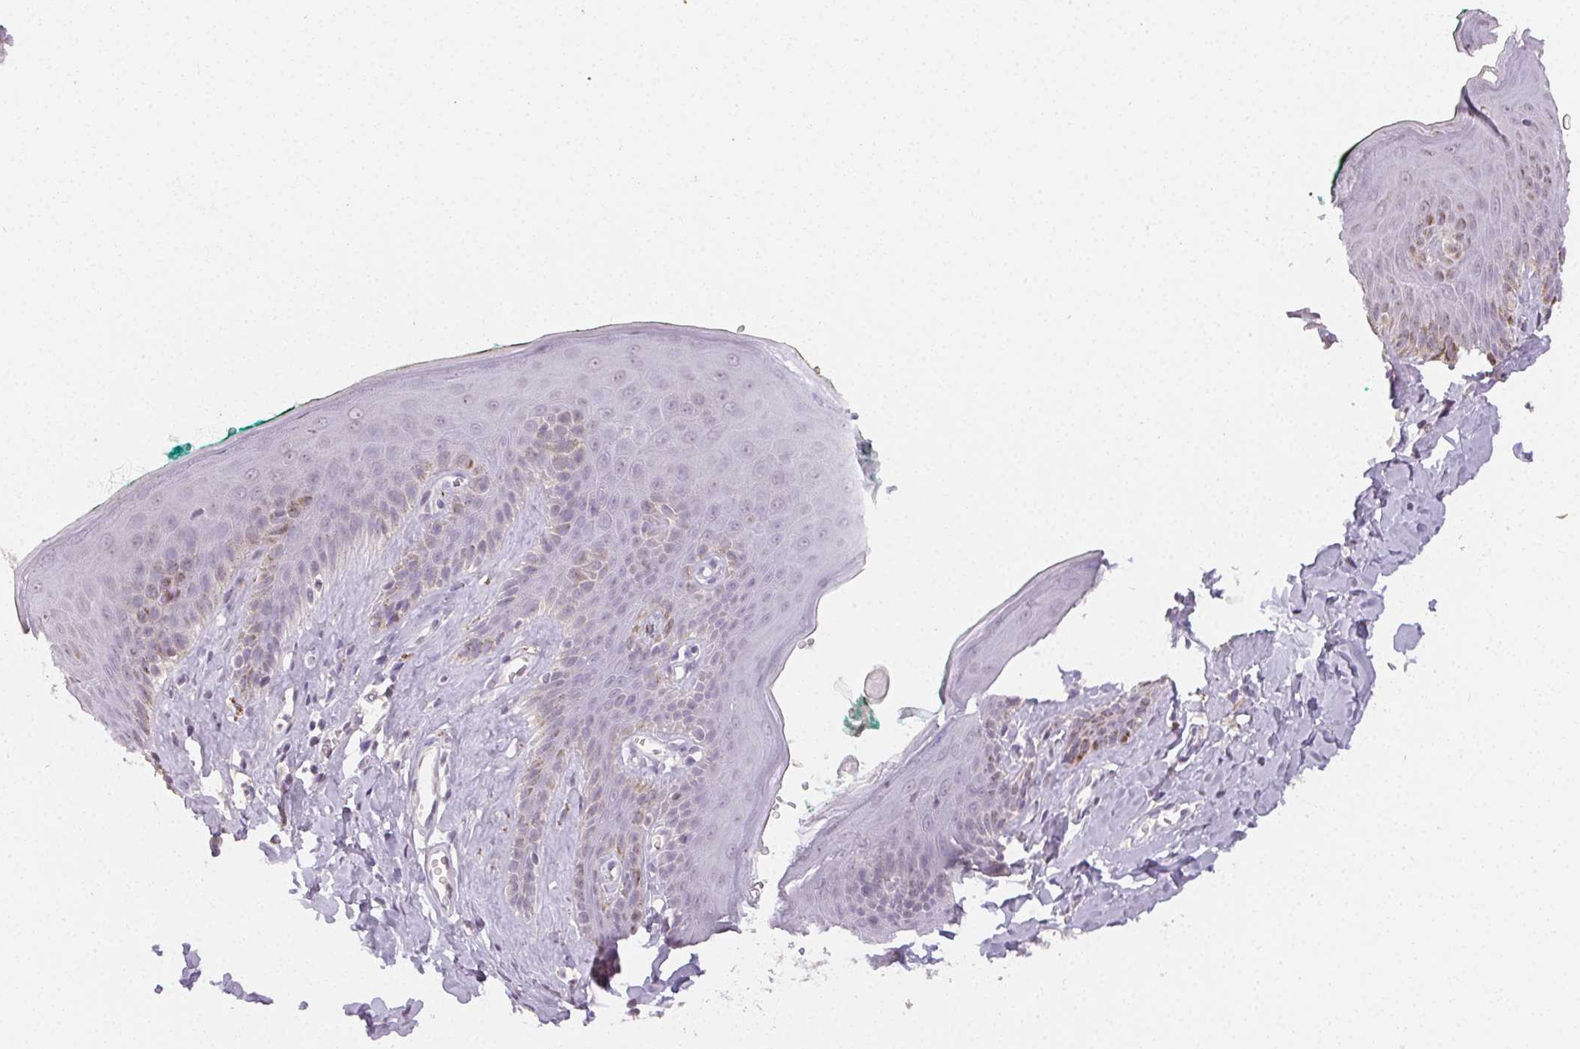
{"staining": {"intensity": "negative", "quantity": "none", "location": "none"}, "tissue": "skin", "cell_type": "Epidermal cells", "image_type": "normal", "snomed": [{"axis": "morphology", "description": "Normal tissue, NOS"}, {"axis": "topography", "description": "Vulva"}, {"axis": "topography", "description": "Peripheral nerve tissue"}], "caption": "Human skin stained for a protein using immunohistochemistry (IHC) reveals no expression in epidermal cells.", "gene": "TMEM174", "patient": {"sex": "female", "age": 66}}